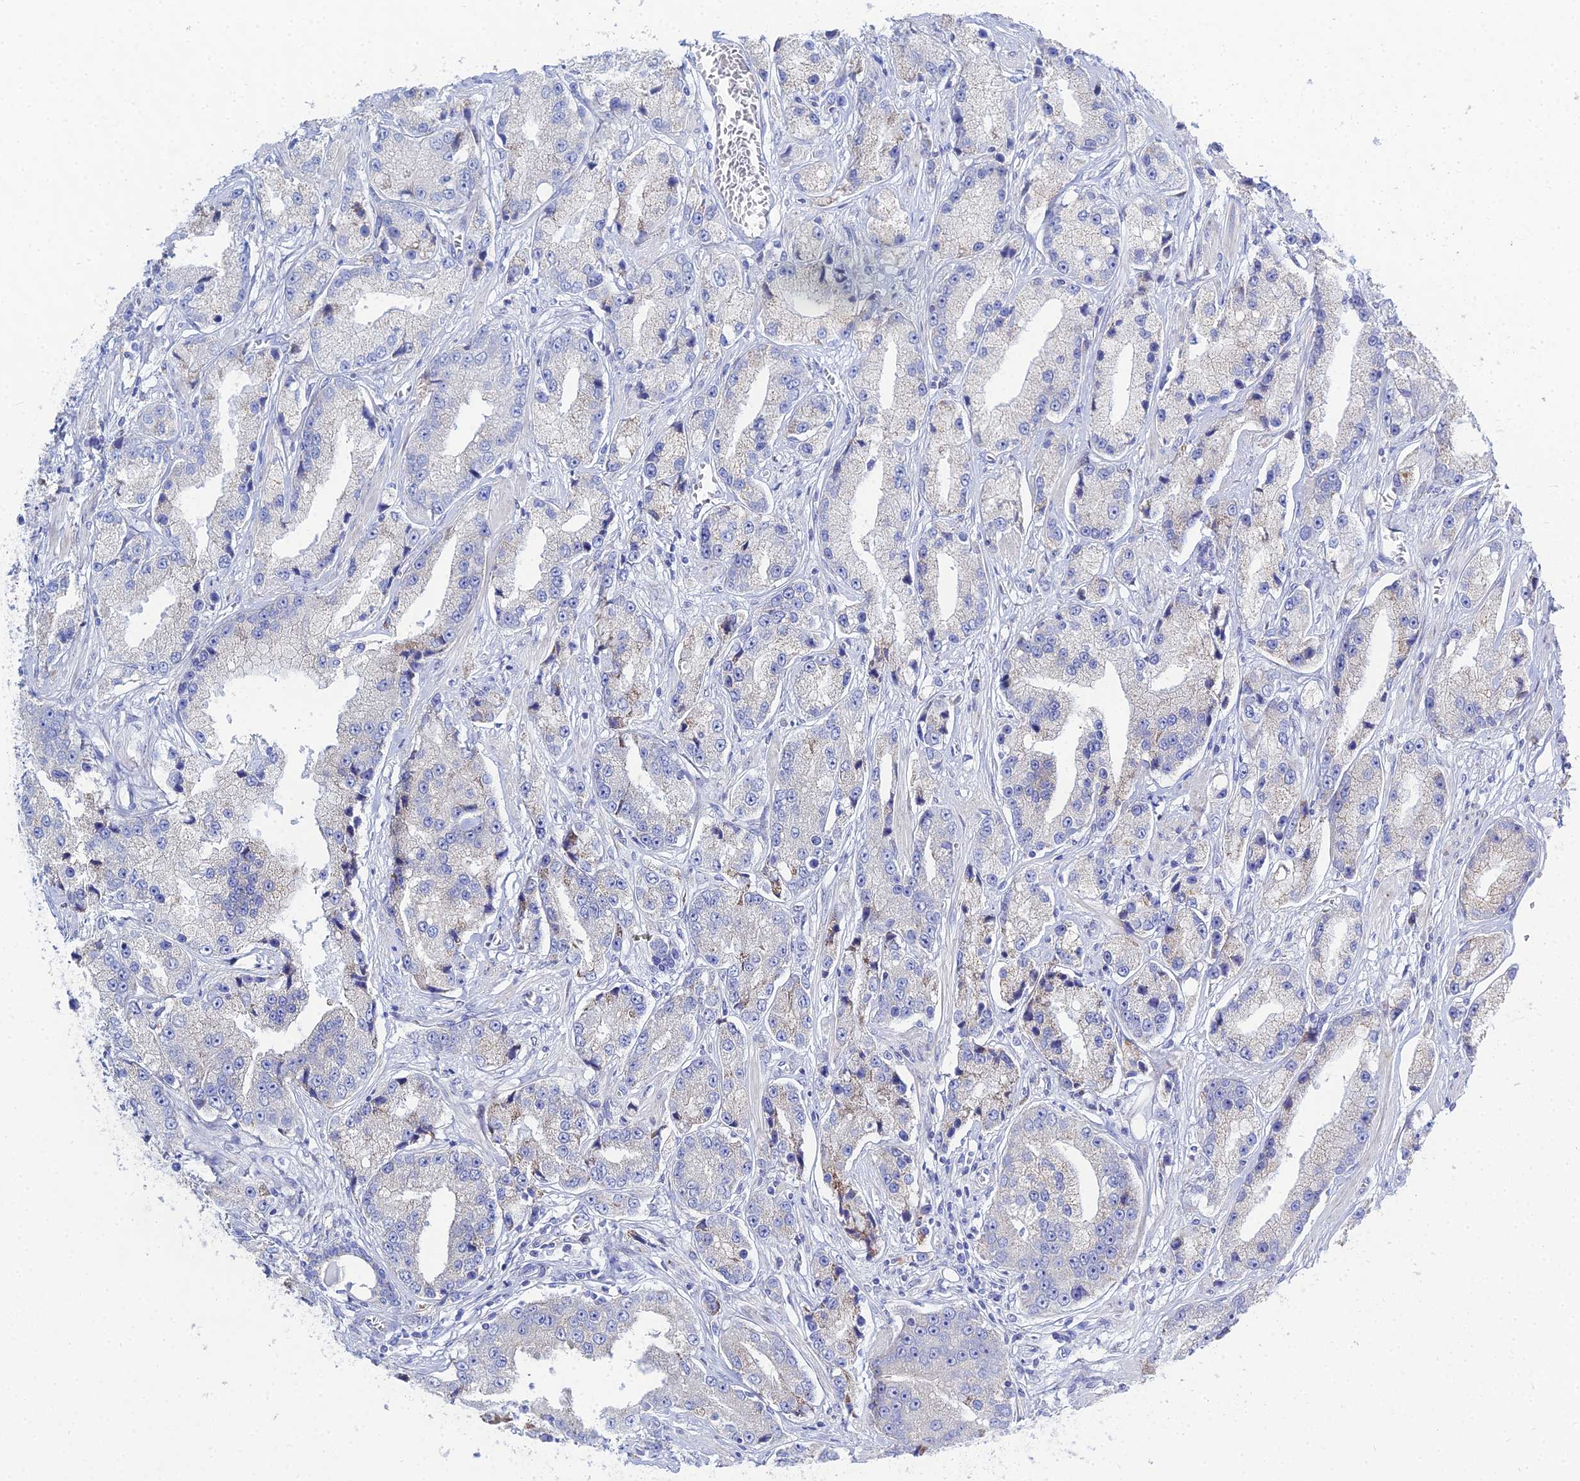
{"staining": {"intensity": "negative", "quantity": "none", "location": "none"}, "tissue": "prostate cancer", "cell_type": "Tumor cells", "image_type": "cancer", "snomed": [{"axis": "morphology", "description": "Adenocarcinoma, High grade"}, {"axis": "topography", "description": "Prostate"}], "caption": "A micrograph of prostate adenocarcinoma (high-grade) stained for a protein demonstrates no brown staining in tumor cells.", "gene": "DHX34", "patient": {"sex": "male", "age": 74}}